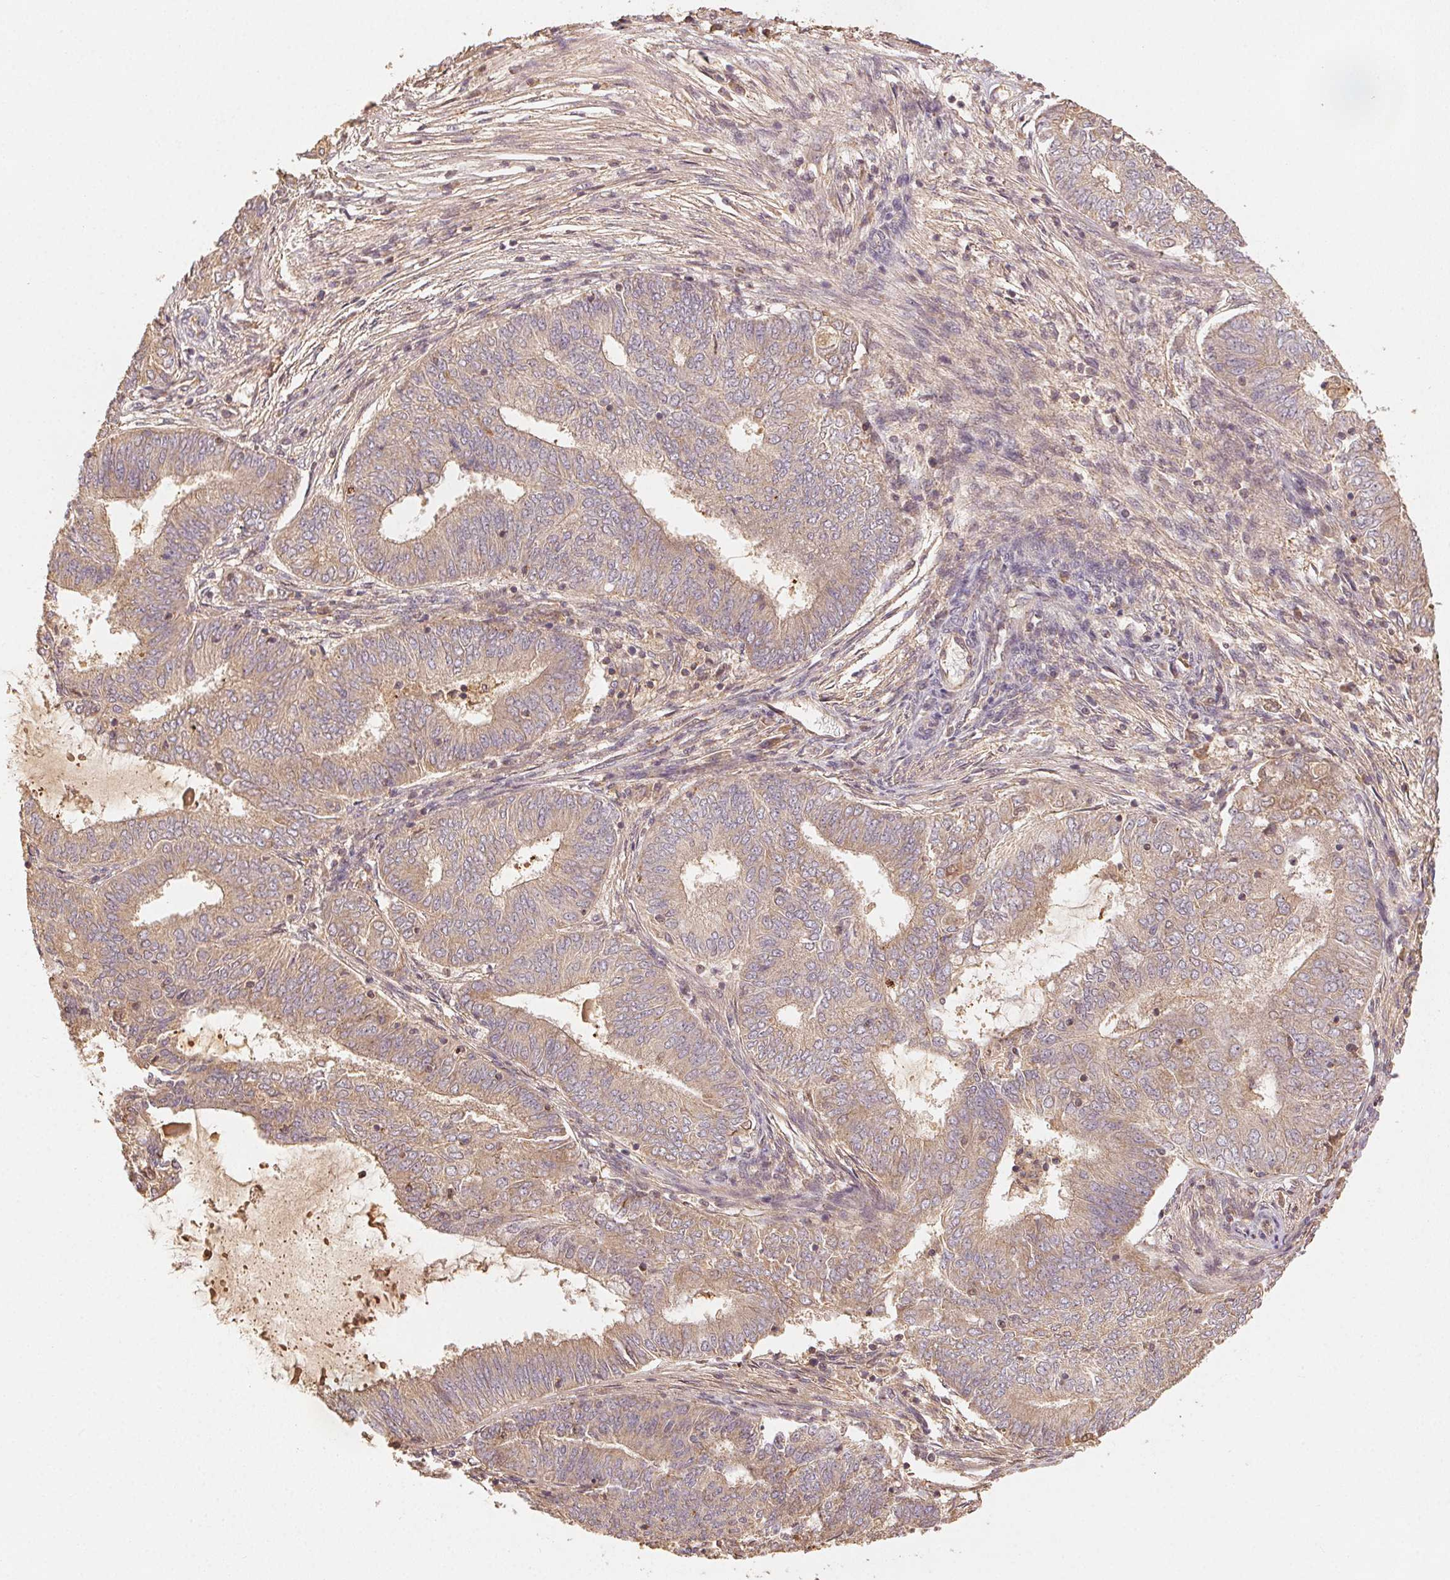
{"staining": {"intensity": "weak", "quantity": ">75%", "location": "cytoplasmic/membranous"}, "tissue": "endometrial cancer", "cell_type": "Tumor cells", "image_type": "cancer", "snomed": [{"axis": "morphology", "description": "Adenocarcinoma, NOS"}, {"axis": "topography", "description": "Endometrium"}], "caption": "A brown stain labels weak cytoplasmic/membranous positivity of a protein in human endometrial cancer (adenocarcinoma) tumor cells.", "gene": "RALA", "patient": {"sex": "female", "age": 62}}